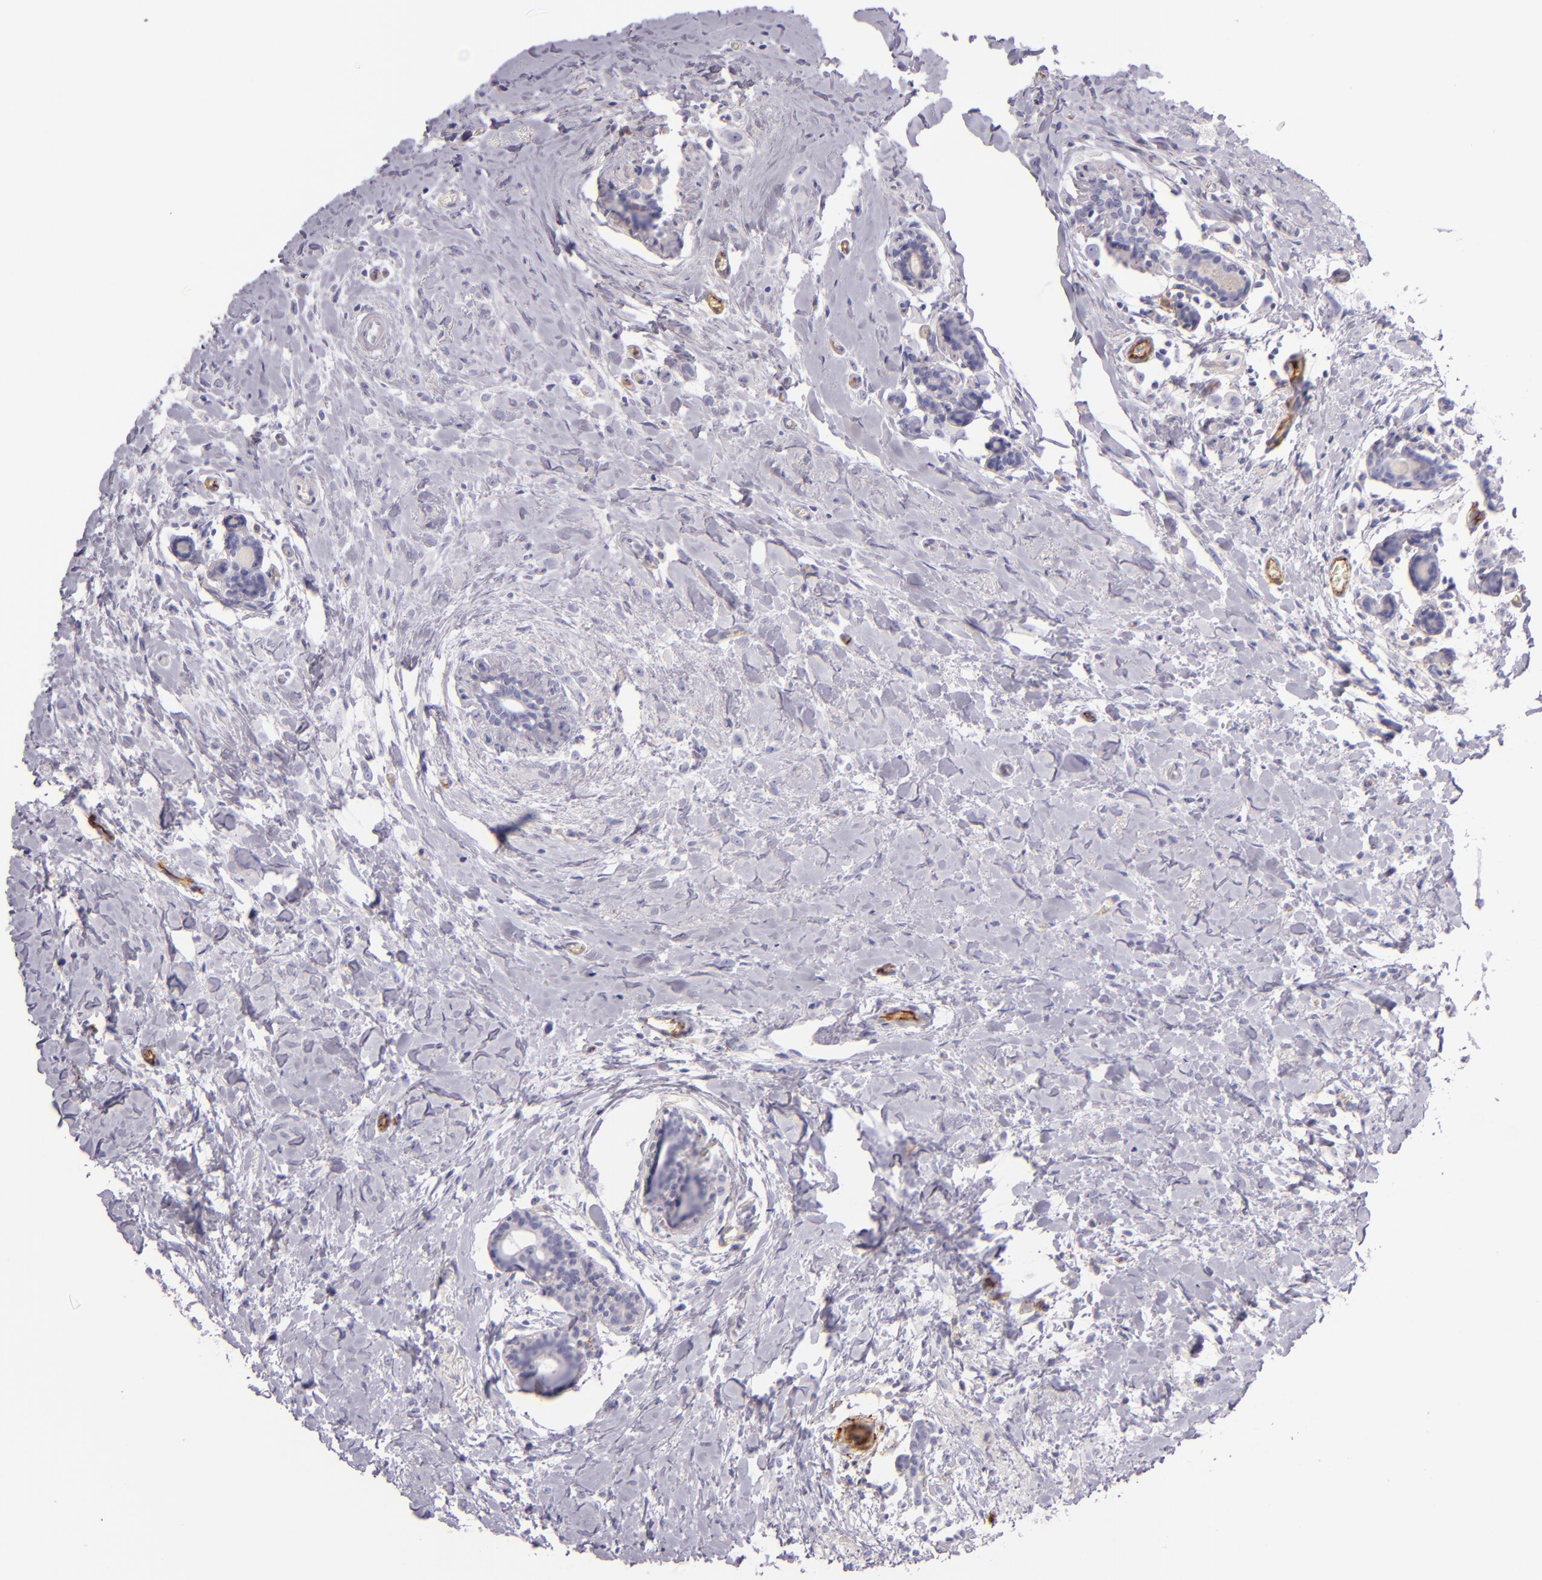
{"staining": {"intensity": "negative", "quantity": "none", "location": "none"}, "tissue": "breast cancer", "cell_type": "Tumor cells", "image_type": "cancer", "snomed": [{"axis": "morphology", "description": "Lobular carcinoma"}, {"axis": "topography", "description": "Breast"}], "caption": "Protein analysis of lobular carcinoma (breast) reveals no significant positivity in tumor cells.", "gene": "ICAM1", "patient": {"sex": "female", "age": 57}}